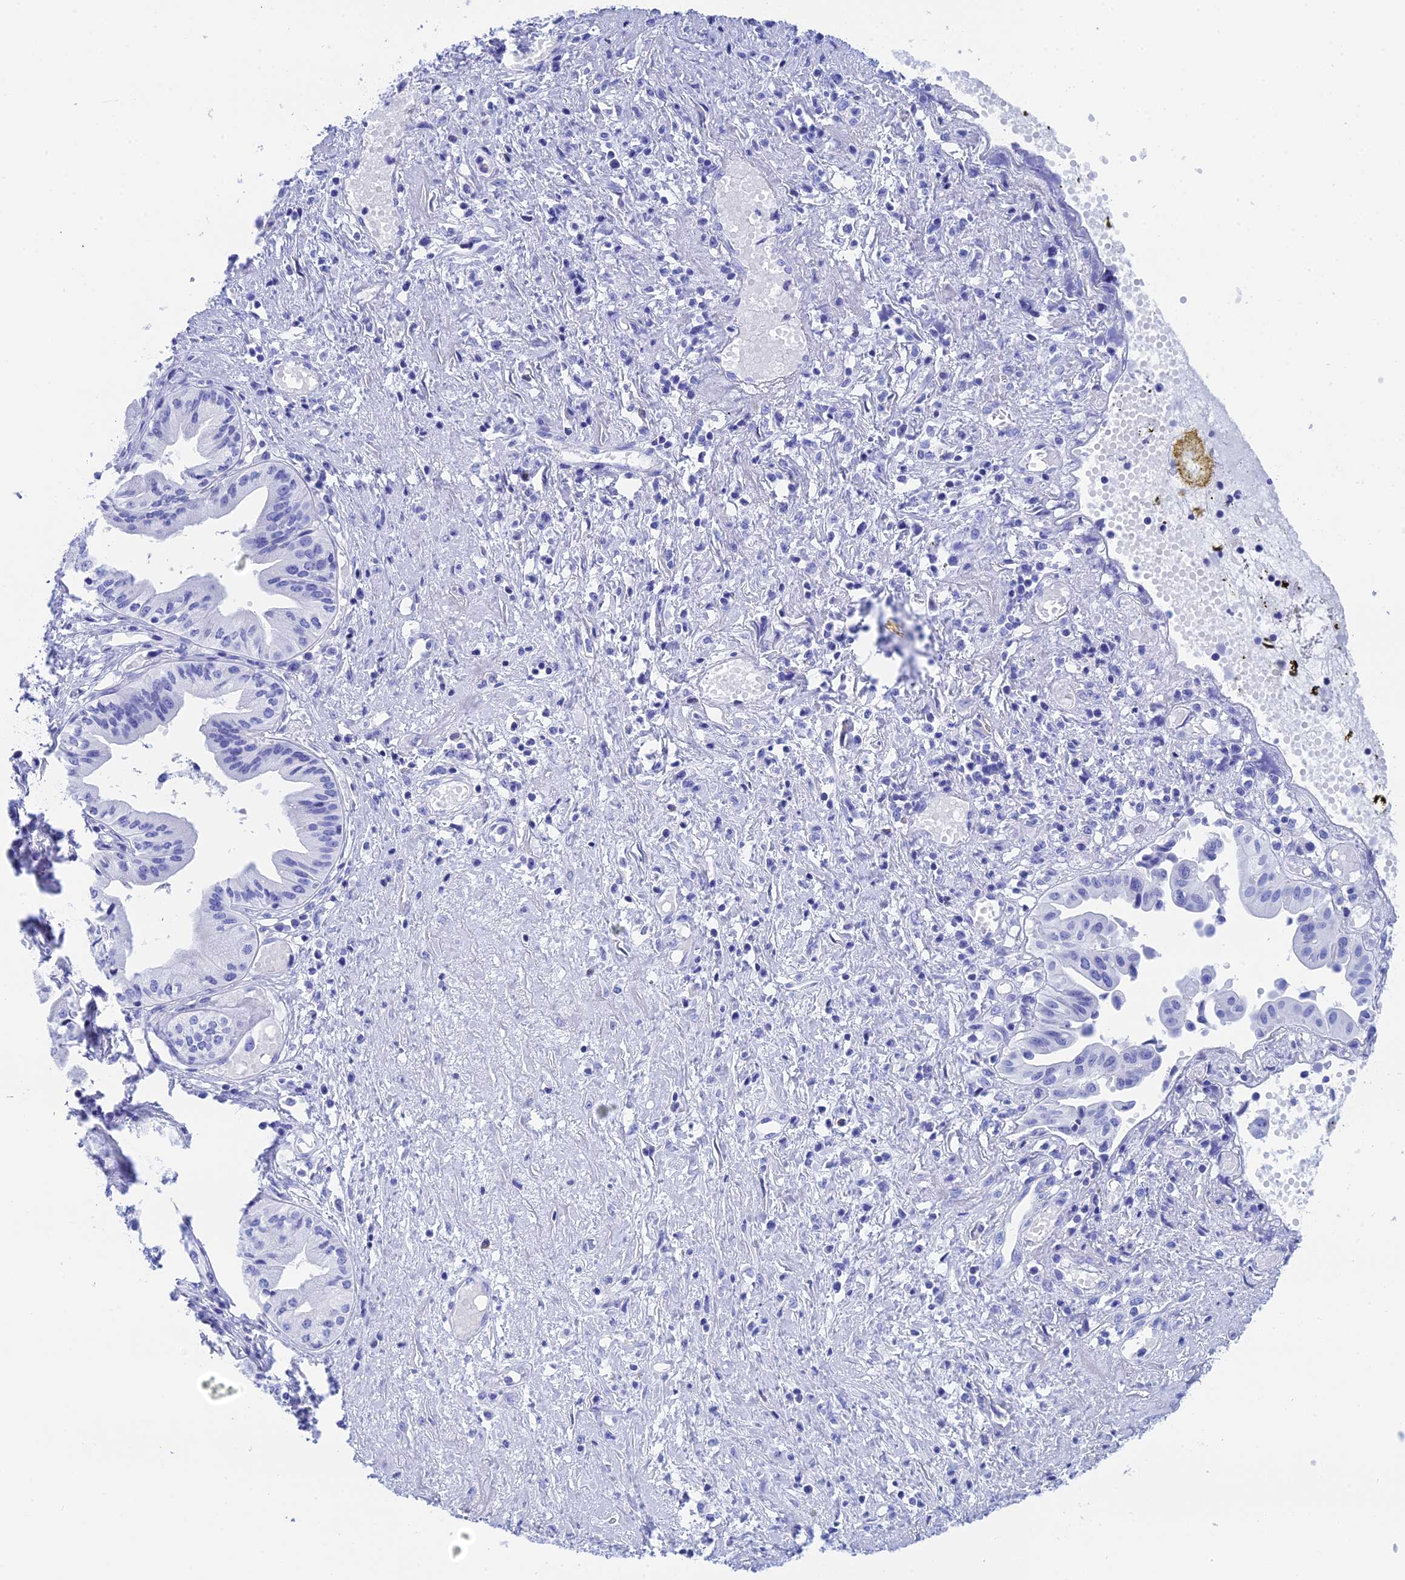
{"staining": {"intensity": "negative", "quantity": "none", "location": "none"}, "tissue": "pancreatic cancer", "cell_type": "Tumor cells", "image_type": "cancer", "snomed": [{"axis": "morphology", "description": "Adenocarcinoma, NOS"}, {"axis": "topography", "description": "Pancreas"}], "caption": "Immunohistochemistry image of neoplastic tissue: human adenocarcinoma (pancreatic) stained with DAB demonstrates no significant protein expression in tumor cells. The staining is performed using DAB (3,3'-diaminobenzidine) brown chromogen with nuclei counter-stained in using hematoxylin.", "gene": "TEX101", "patient": {"sex": "female", "age": 50}}